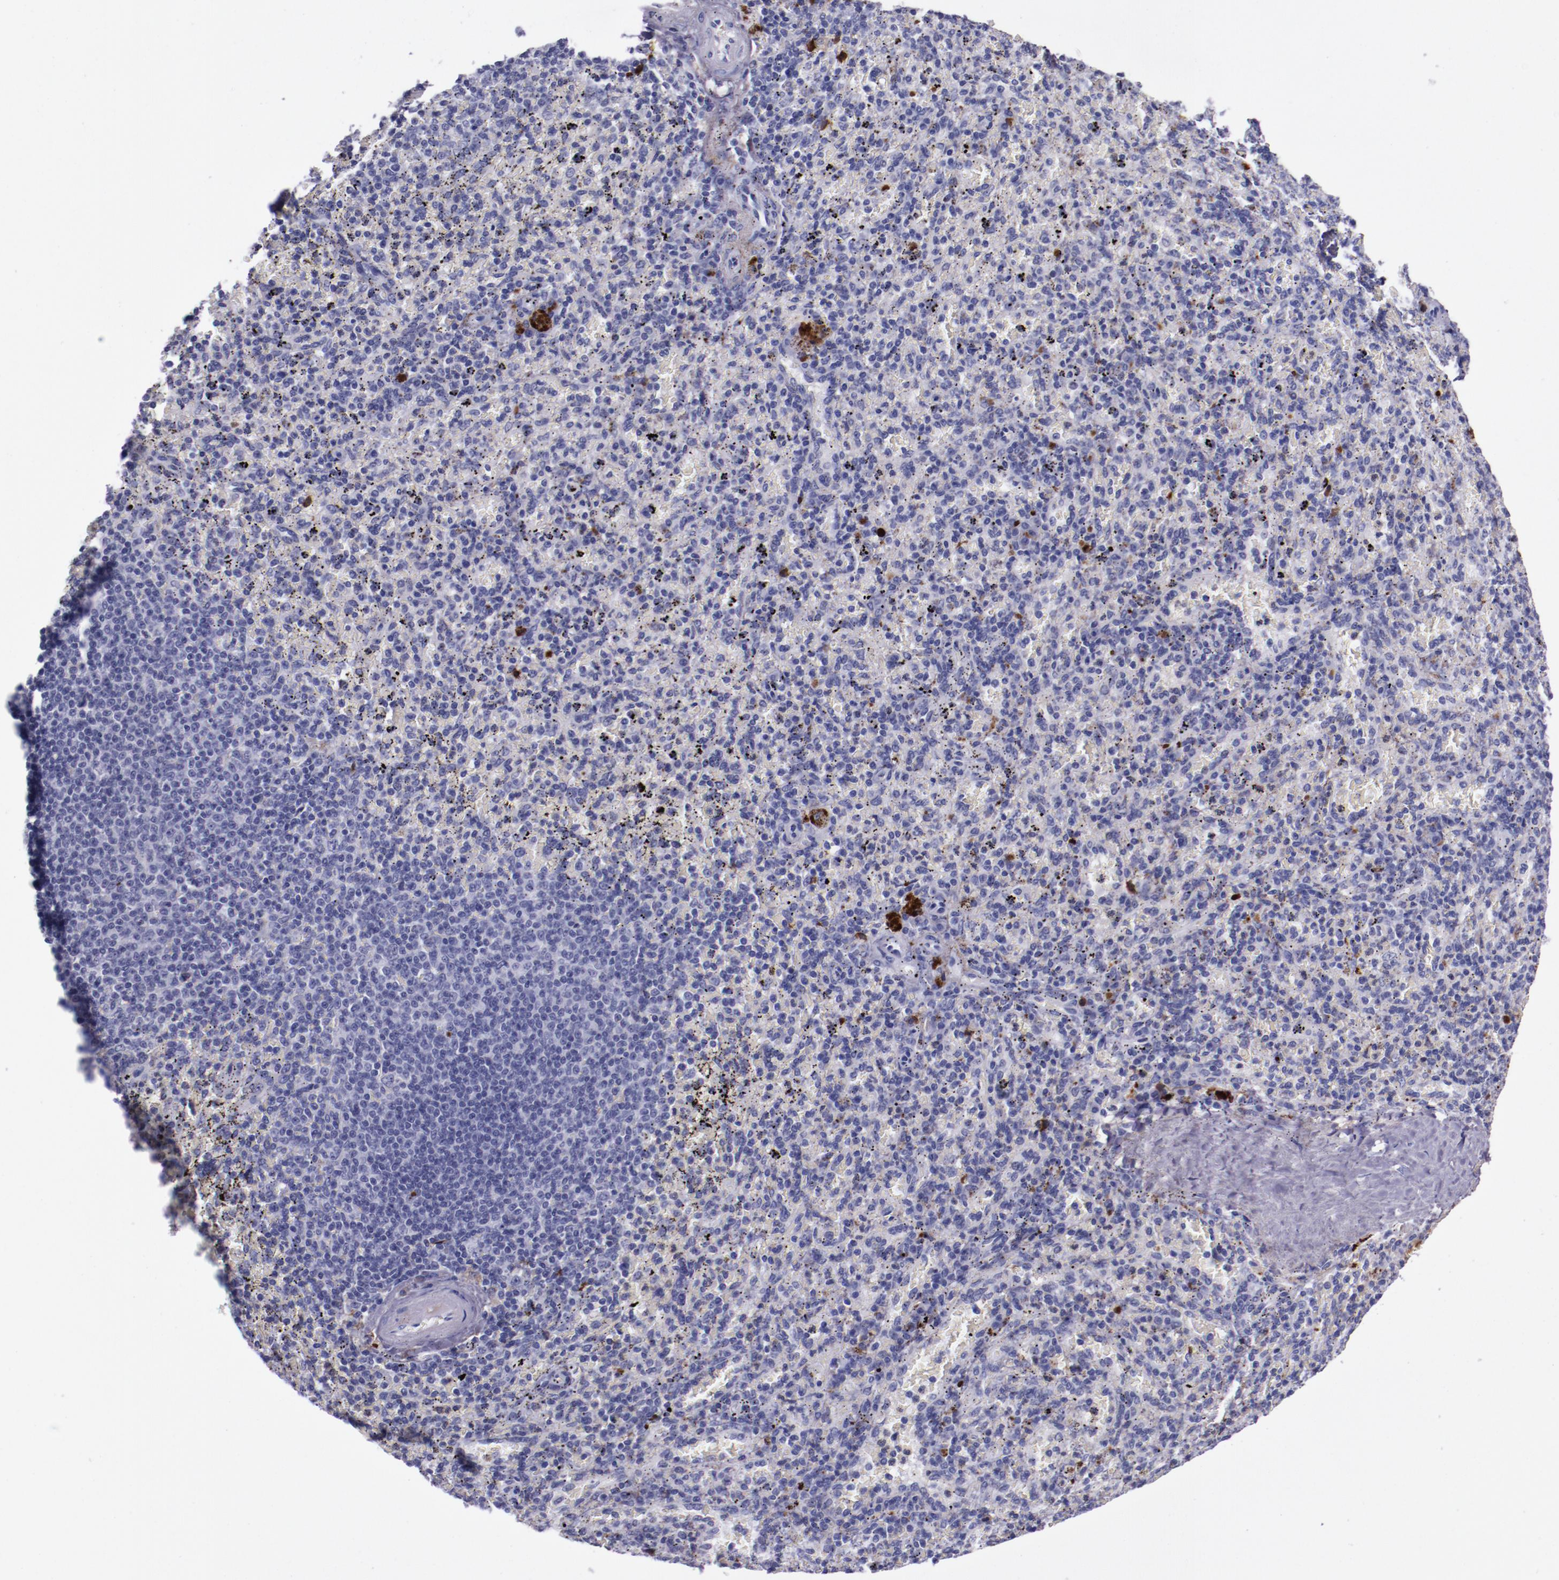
{"staining": {"intensity": "weak", "quantity": "<25%", "location": "cytoplasmic/membranous"}, "tissue": "spleen", "cell_type": "Cells in red pulp", "image_type": "normal", "snomed": [{"axis": "morphology", "description": "Normal tissue, NOS"}, {"axis": "topography", "description": "Spleen"}], "caption": "Unremarkable spleen was stained to show a protein in brown. There is no significant expression in cells in red pulp. (Stains: DAB immunohistochemistry with hematoxylin counter stain, Microscopy: brightfield microscopy at high magnification).", "gene": "APOH", "patient": {"sex": "female", "age": 43}}